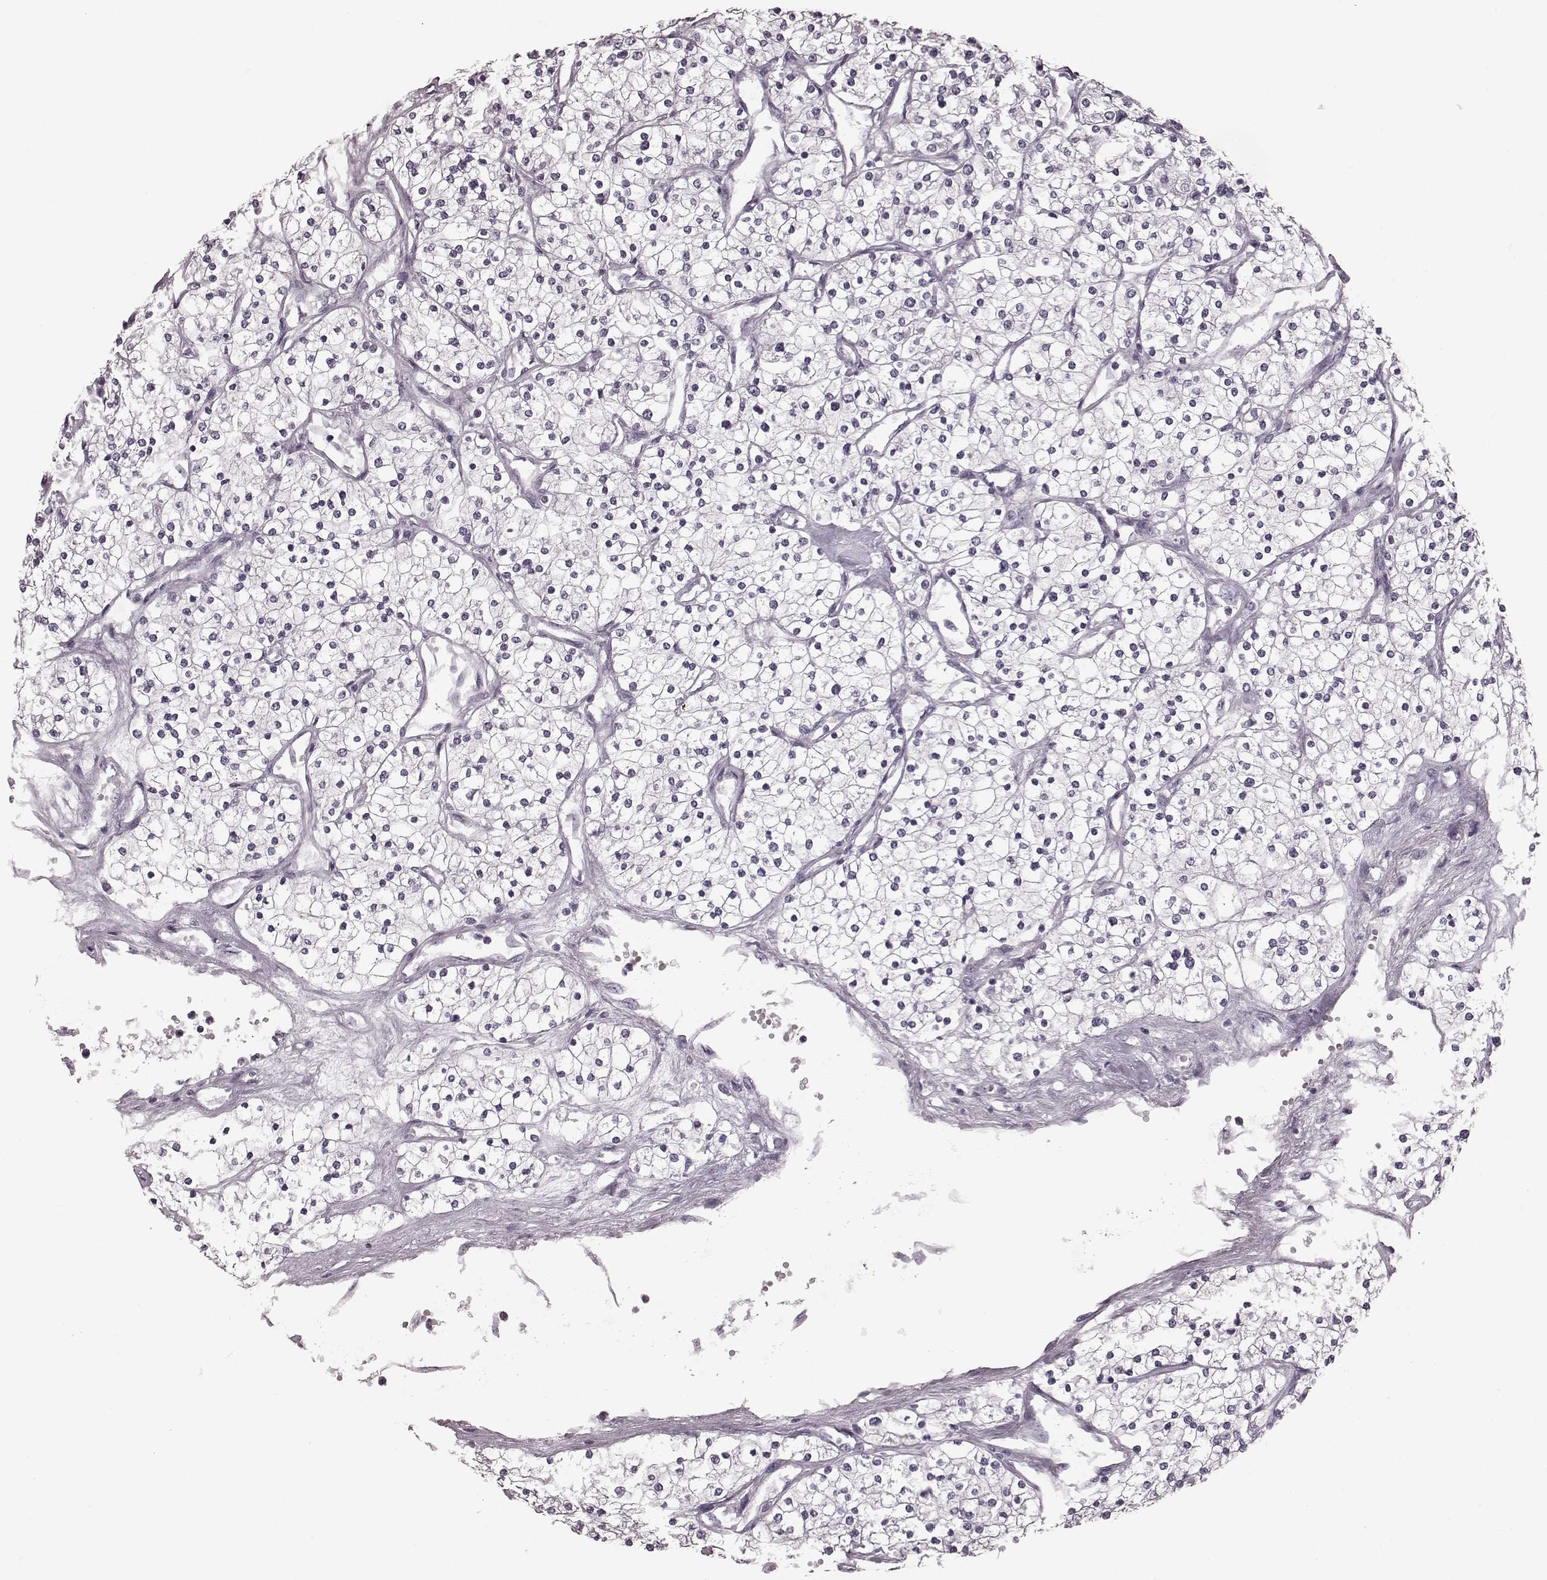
{"staining": {"intensity": "negative", "quantity": "none", "location": "none"}, "tissue": "renal cancer", "cell_type": "Tumor cells", "image_type": "cancer", "snomed": [{"axis": "morphology", "description": "Adenocarcinoma, NOS"}, {"axis": "topography", "description": "Kidney"}], "caption": "Immunohistochemistry photomicrograph of human renal adenocarcinoma stained for a protein (brown), which displays no positivity in tumor cells.", "gene": "TRPM1", "patient": {"sex": "male", "age": 80}}